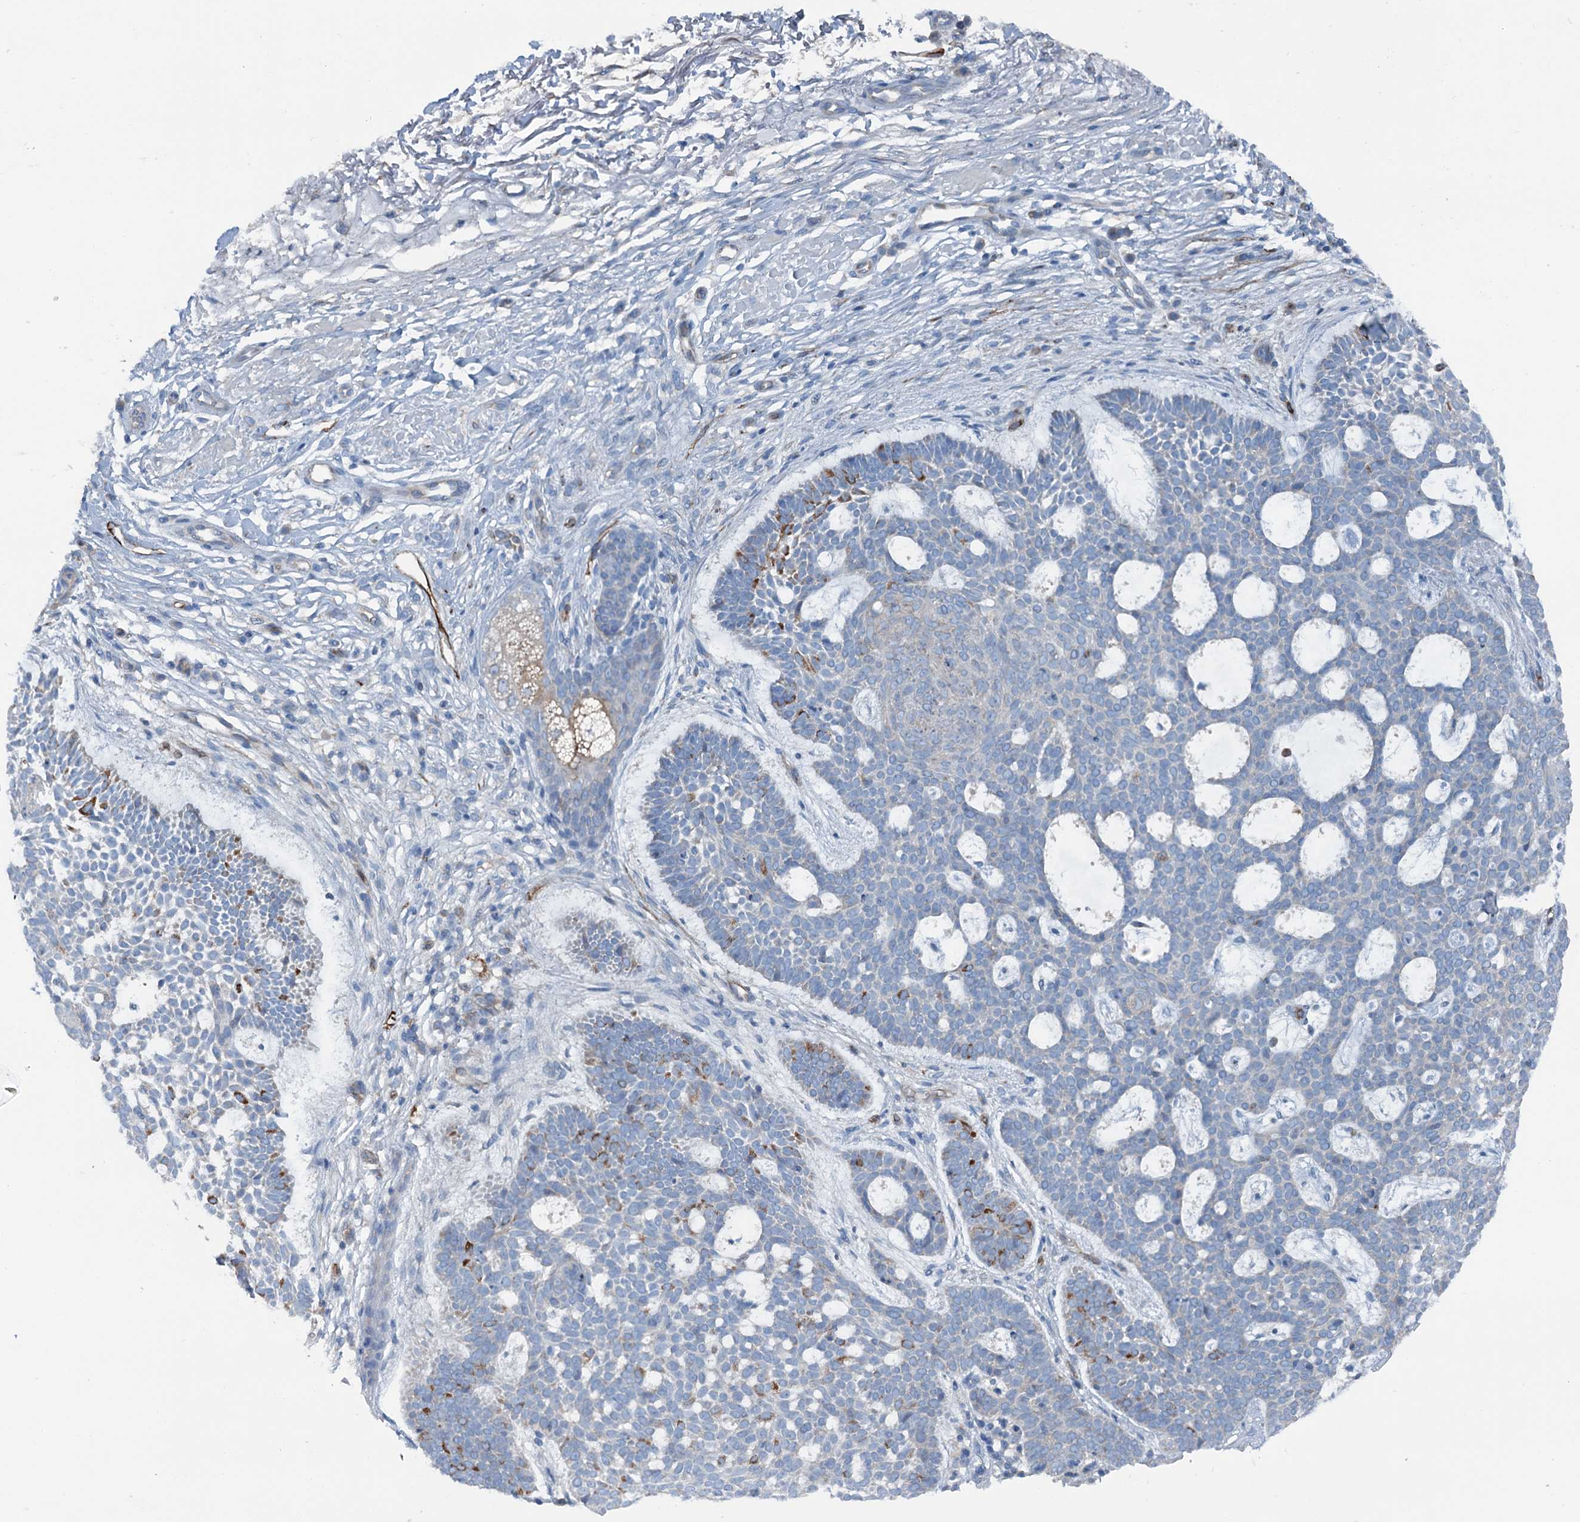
{"staining": {"intensity": "moderate", "quantity": "<25%", "location": "cytoplasmic/membranous"}, "tissue": "skin cancer", "cell_type": "Tumor cells", "image_type": "cancer", "snomed": [{"axis": "morphology", "description": "Basal cell carcinoma"}, {"axis": "topography", "description": "Skin"}], "caption": "Brown immunohistochemical staining in human skin cancer (basal cell carcinoma) demonstrates moderate cytoplasmic/membranous staining in approximately <25% of tumor cells.", "gene": "CALCOCO1", "patient": {"sex": "male", "age": 85}}